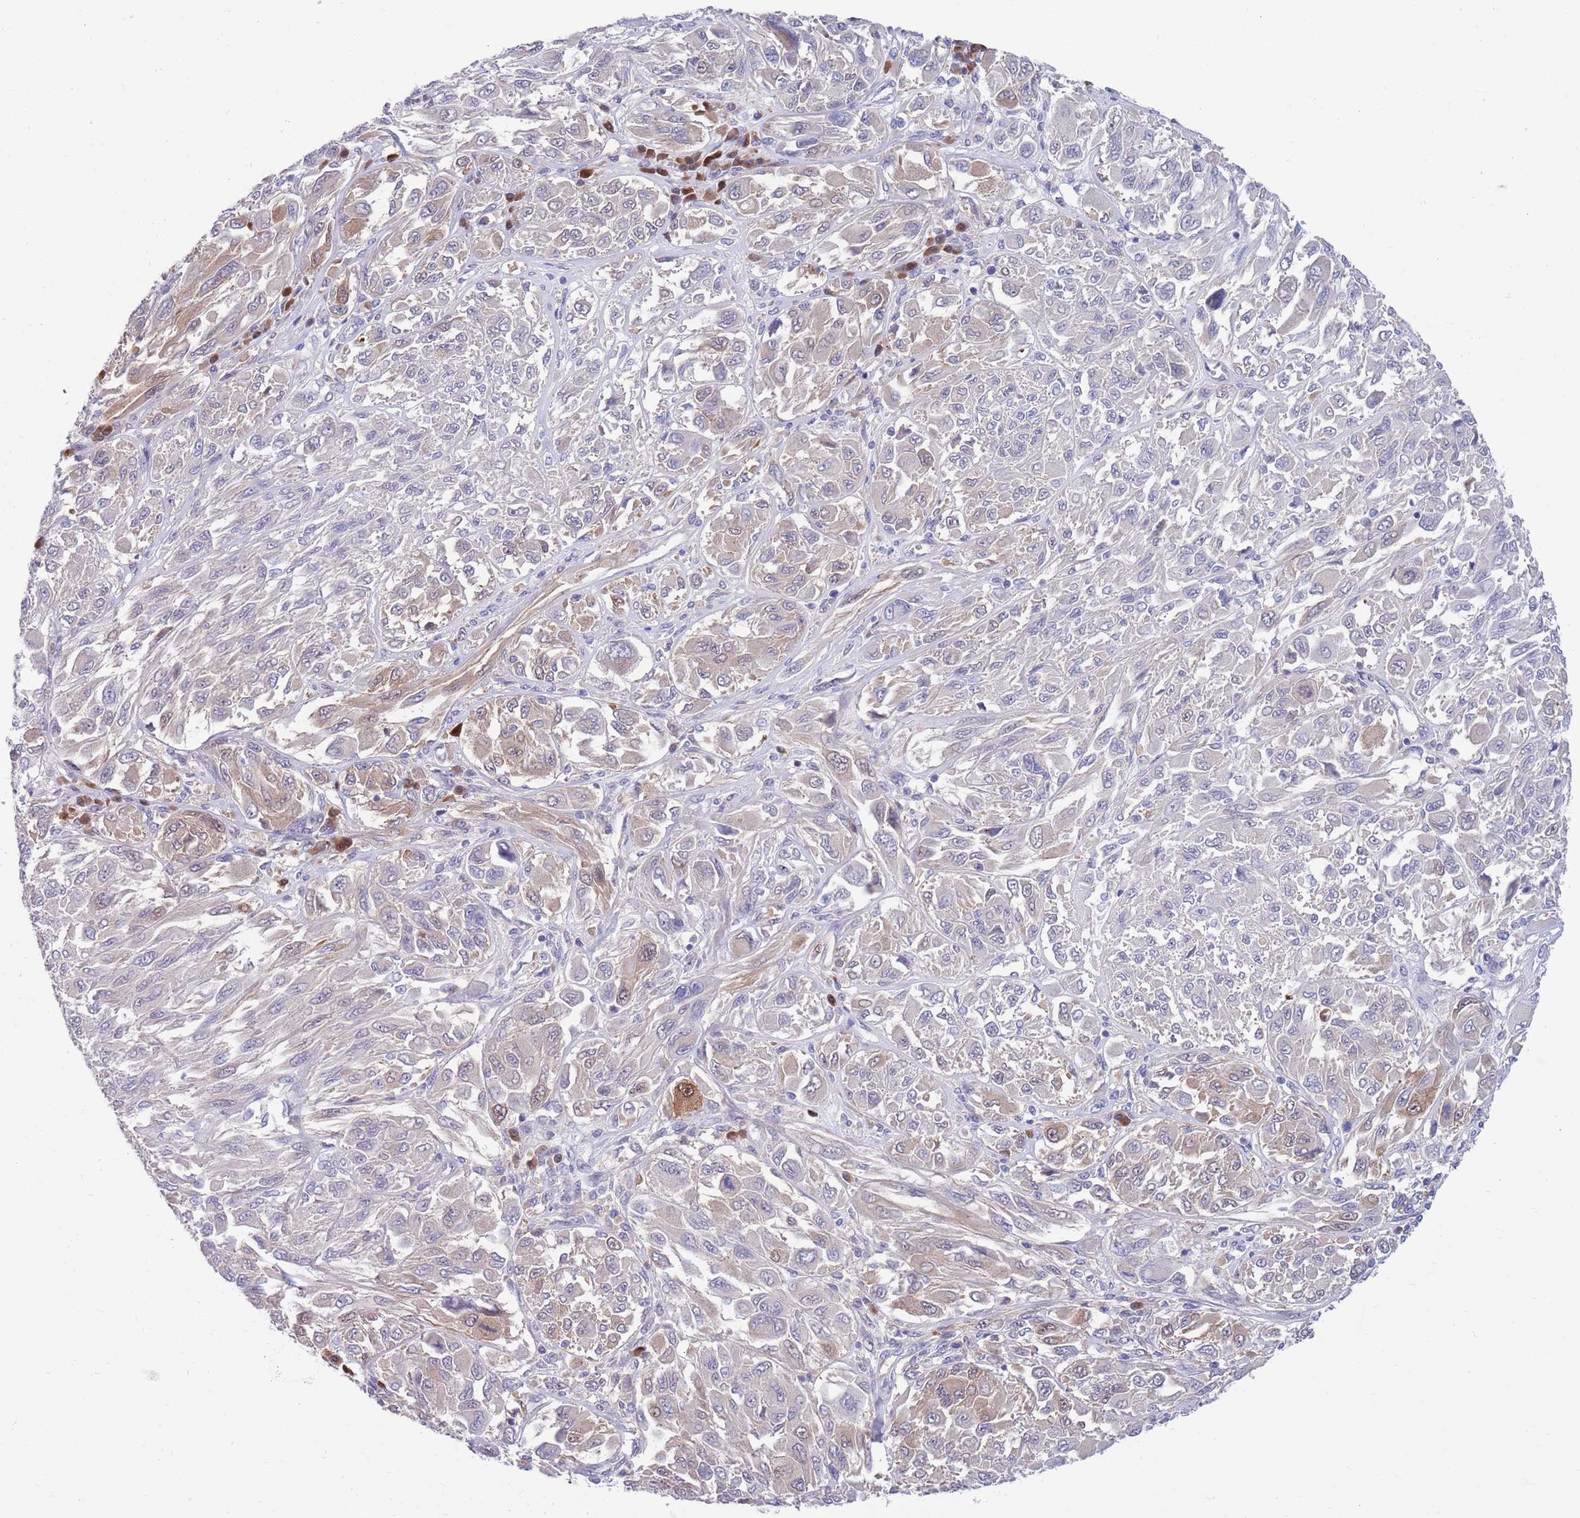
{"staining": {"intensity": "moderate", "quantity": "<25%", "location": "cytoplasmic/membranous"}, "tissue": "melanoma", "cell_type": "Tumor cells", "image_type": "cancer", "snomed": [{"axis": "morphology", "description": "Malignant melanoma, NOS"}, {"axis": "topography", "description": "Skin"}], "caption": "Immunohistochemistry (IHC) of melanoma shows low levels of moderate cytoplasmic/membranous expression in approximately <25% of tumor cells.", "gene": "KLHL29", "patient": {"sex": "female", "age": 91}}